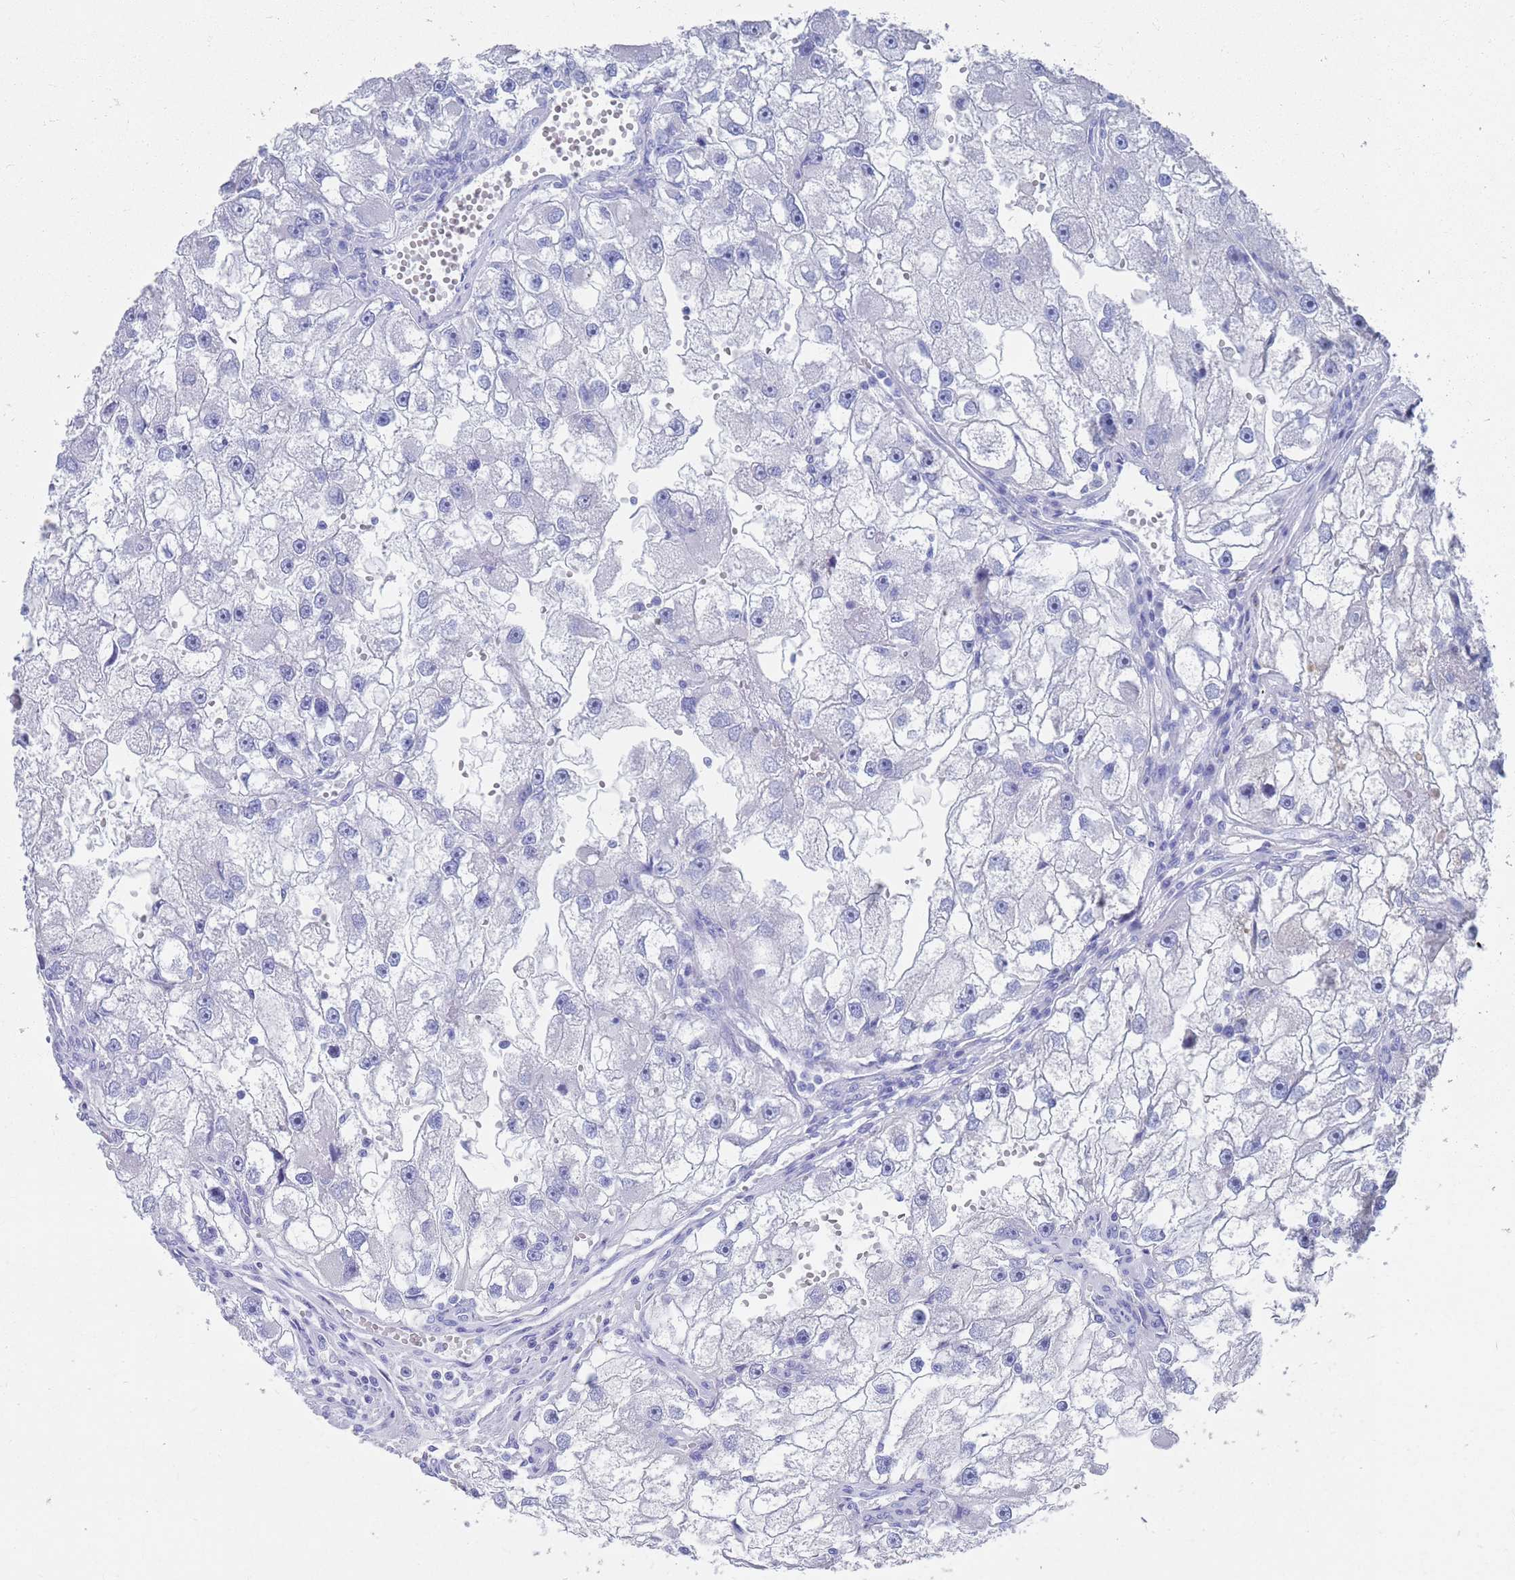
{"staining": {"intensity": "negative", "quantity": "none", "location": "none"}, "tissue": "renal cancer", "cell_type": "Tumor cells", "image_type": "cancer", "snomed": [{"axis": "morphology", "description": "Adenocarcinoma, NOS"}, {"axis": "topography", "description": "Kidney"}], "caption": "Human adenocarcinoma (renal) stained for a protein using immunohistochemistry displays no expression in tumor cells.", "gene": "MTMR2", "patient": {"sex": "male", "age": 63}}